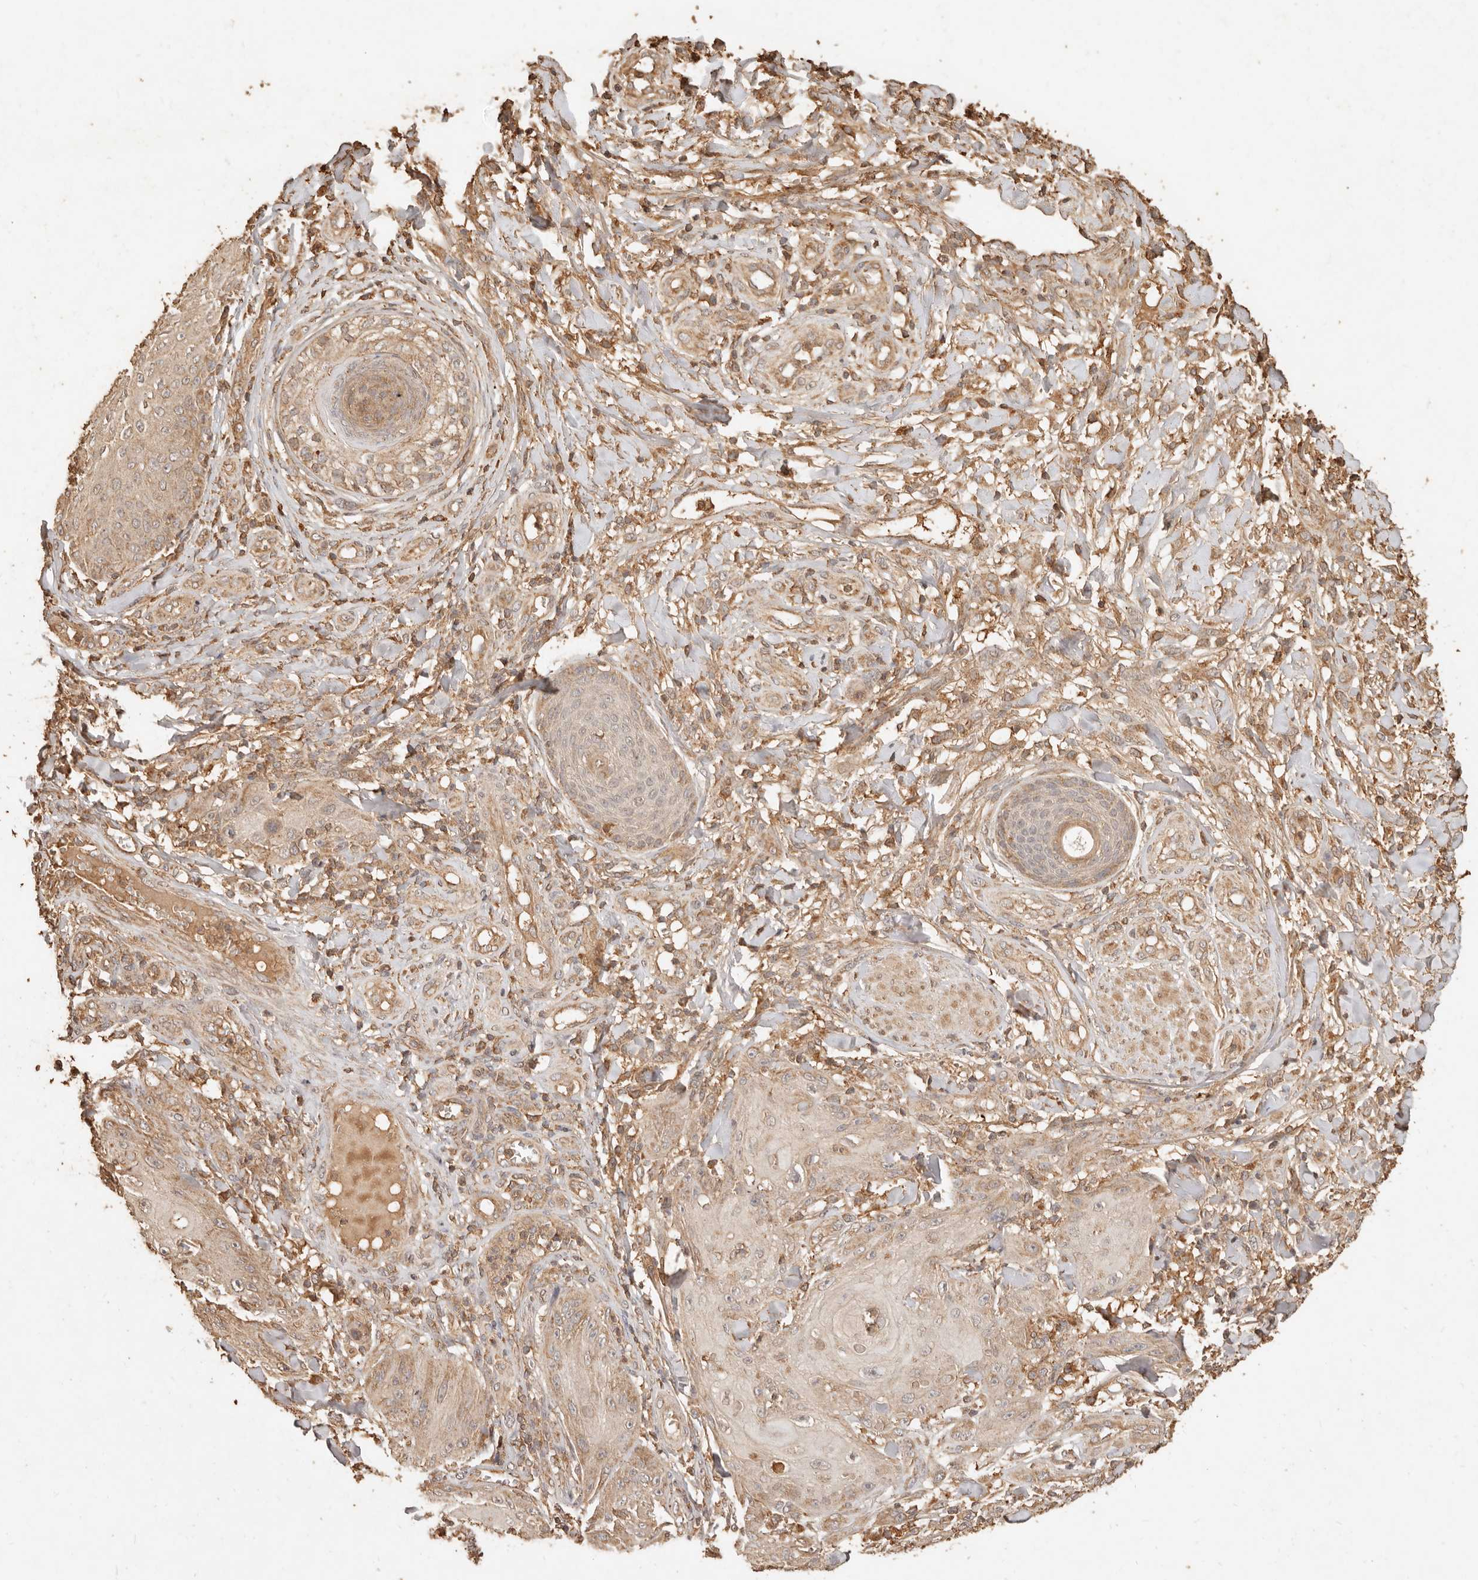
{"staining": {"intensity": "weak", "quantity": "25%-75%", "location": "cytoplasmic/membranous"}, "tissue": "skin cancer", "cell_type": "Tumor cells", "image_type": "cancer", "snomed": [{"axis": "morphology", "description": "Squamous cell carcinoma, NOS"}, {"axis": "topography", "description": "Skin"}], "caption": "Immunohistochemistry of skin cancer displays low levels of weak cytoplasmic/membranous staining in about 25%-75% of tumor cells.", "gene": "FAM180B", "patient": {"sex": "male", "age": 74}}